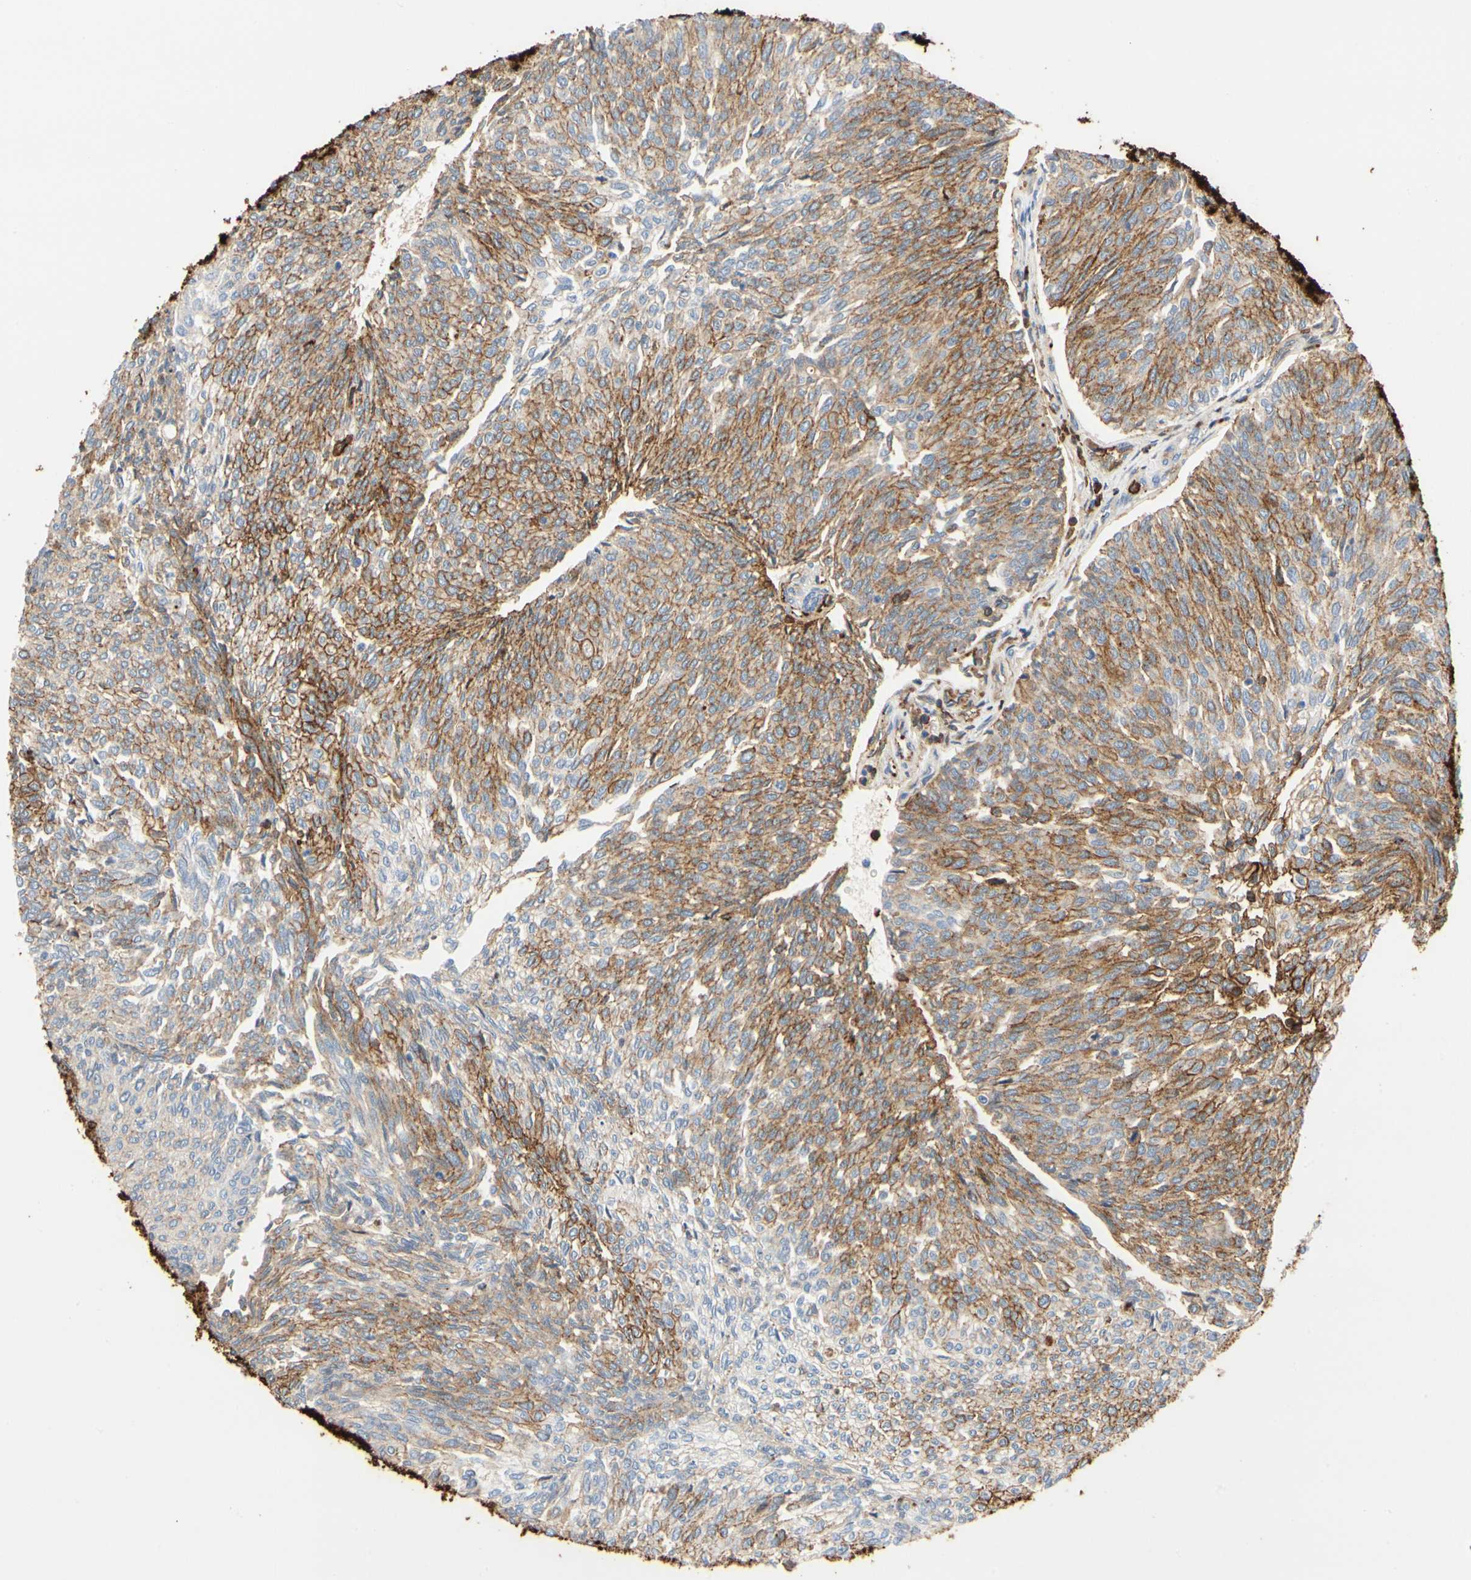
{"staining": {"intensity": "moderate", "quantity": ">75%", "location": "cytoplasmic/membranous"}, "tissue": "urothelial cancer", "cell_type": "Tumor cells", "image_type": "cancer", "snomed": [{"axis": "morphology", "description": "Urothelial carcinoma, Low grade"}, {"axis": "topography", "description": "Urinary bladder"}], "caption": "A micrograph of human low-grade urothelial carcinoma stained for a protein displays moderate cytoplasmic/membranous brown staining in tumor cells.", "gene": "FGB", "patient": {"sex": "female", "age": 79}}